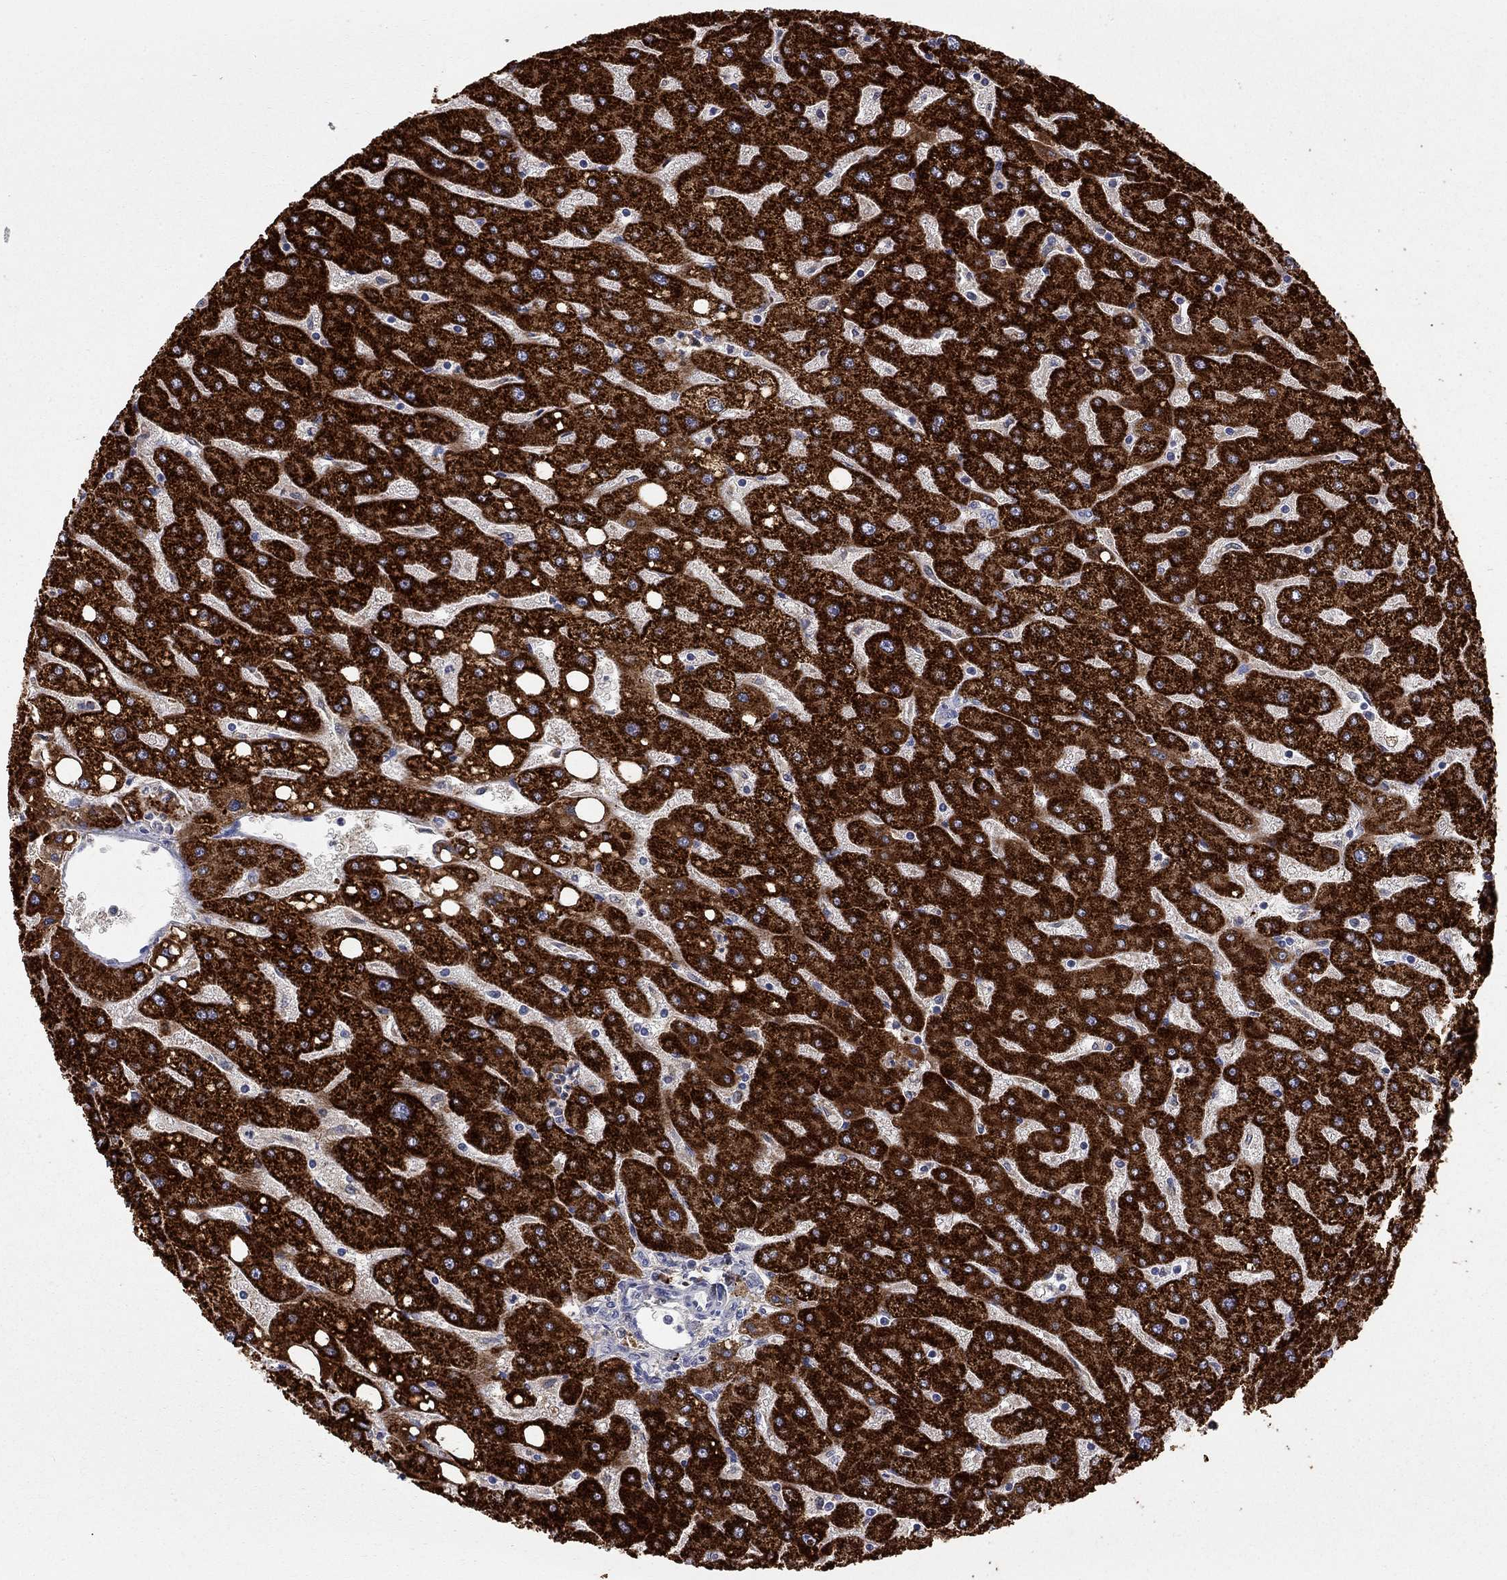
{"staining": {"intensity": "negative", "quantity": "none", "location": "none"}, "tissue": "liver", "cell_type": "Cholangiocytes", "image_type": "normal", "snomed": [{"axis": "morphology", "description": "Normal tissue, NOS"}, {"axis": "topography", "description": "Liver"}], "caption": "Photomicrograph shows no protein positivity in cholangiocytes of normal liver. (Stains: DAB IHC with hematoxylin counter stain, Microscopy: brightfield microscopy at high magnification).", "gene": "ACSL1", "patient": {"sex": "male", "age": 67}}